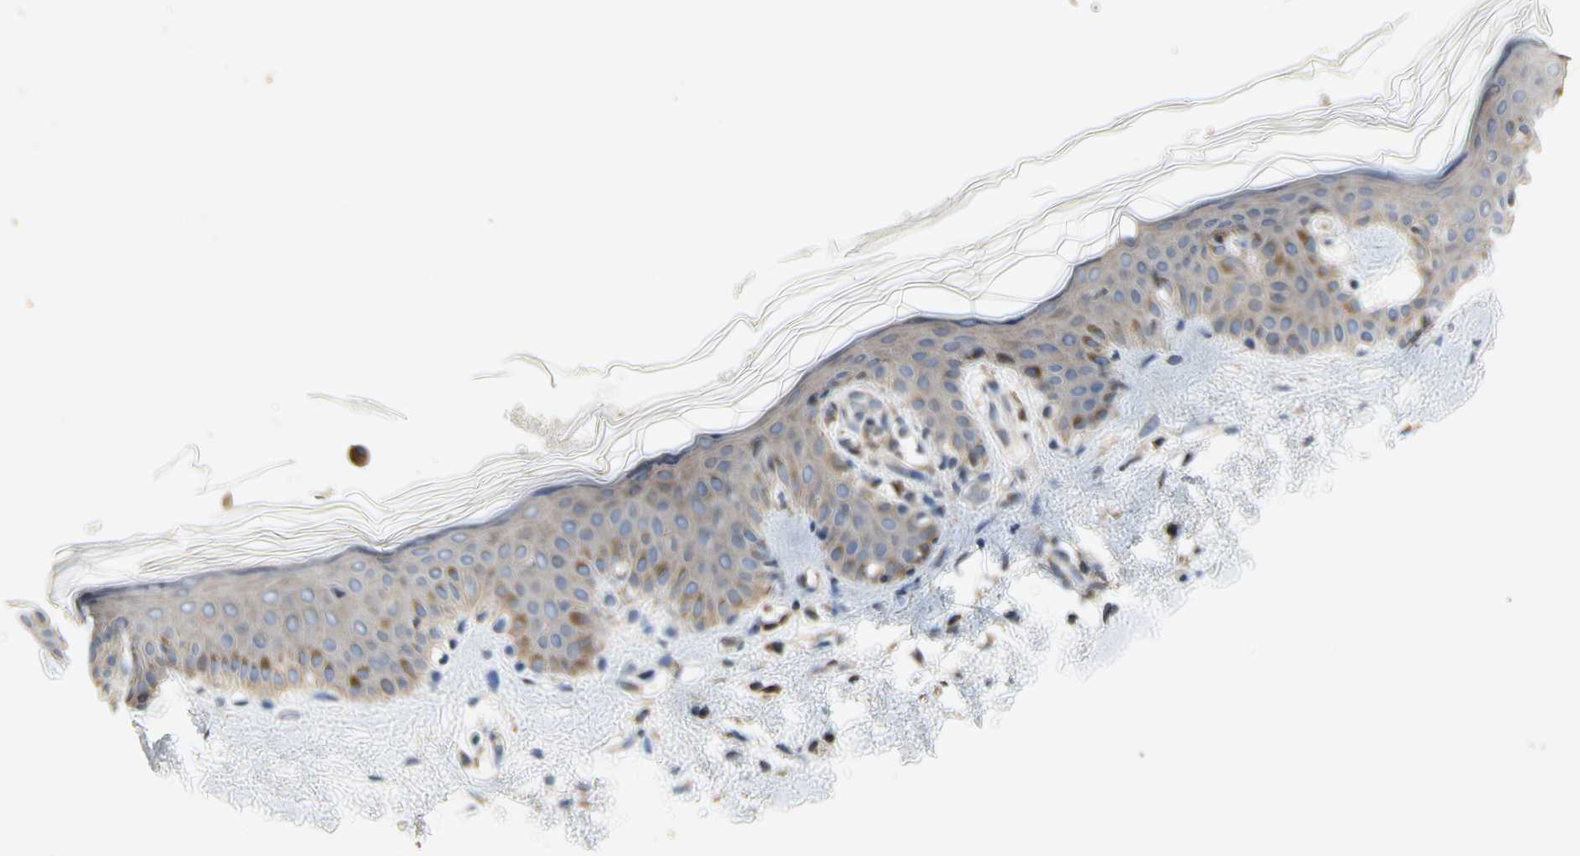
{"staining": {"intensity": "moderate", "quantity": ">75%", "location": "cytoplasmic/membranous"}, "tissue": "skin", "cell_type": "Fibroblasts", "image_type": "normal", "snomed": [{"axis": "morphology", "description": "Normal tissue, NOS"}, {"axis": "topography", "description": "Skin"}], "caption": "Approximately >75% of fibroblasts in benign skin exhibit moderate cytoplasmic/membranous protein expression as visualized by brown immunohistochemical staining.", "gene": "MMEL1", "patient": {"sex": "male", "age": 67}}